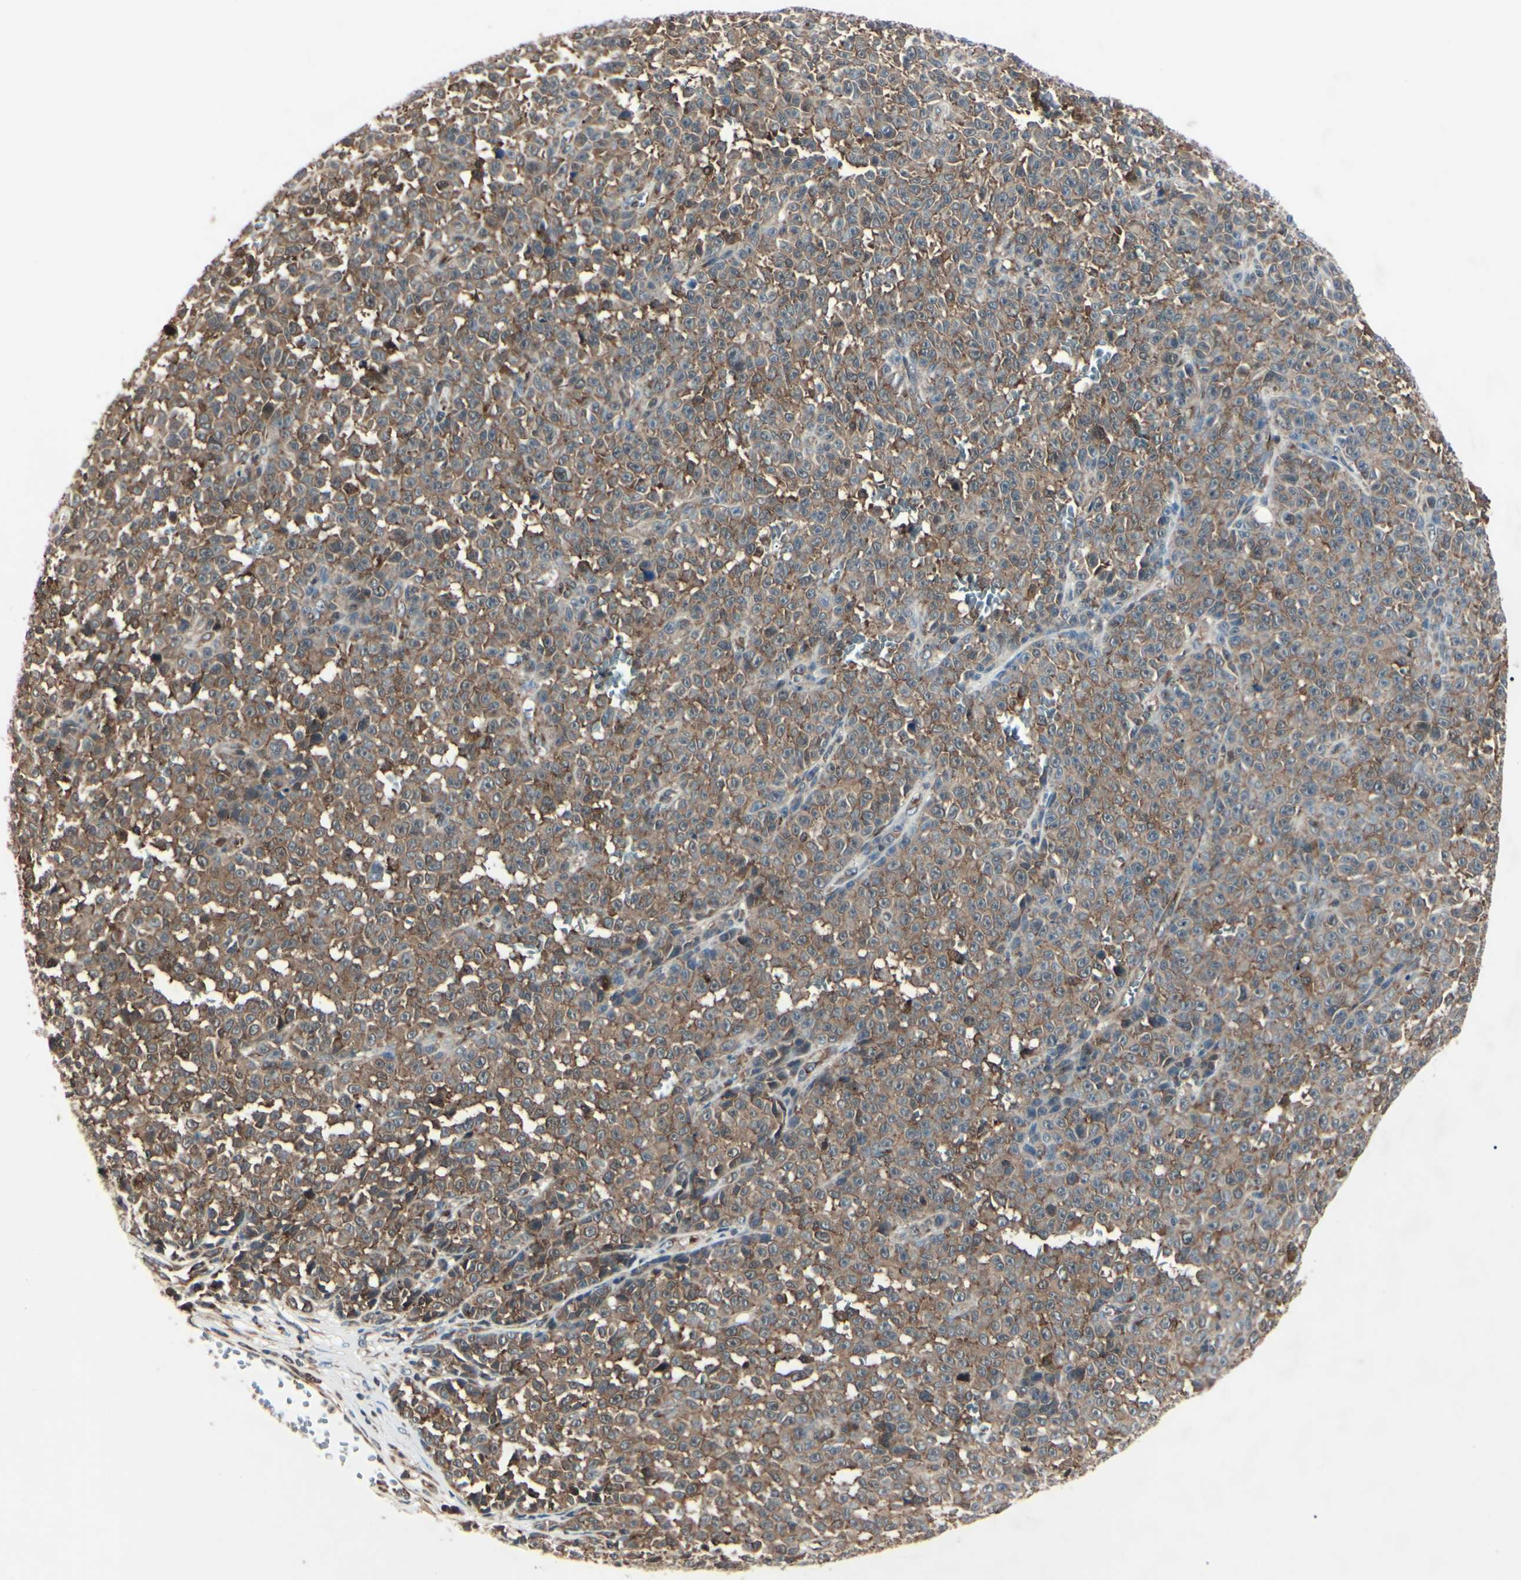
{"staining": {"intensity": "moderate", "quantity": ">75%", "location": "cytoplasmic/membranous"}, "tissue": "melanoma", "cell_type": "Tumor cells", "image_type": "cancer", "snomed": [{"axis": "morphology", "description": "Malignant melanoma, NOS"}, {"axis": "topography", "description": "Skin"}], "caption": "The immunohistochemical stain labels moderate cytoplasmic/membranous staining in tumor cells of melanoma tissue.", "gene": "MAPRE1", "patient": {"sex": "female", "age": 82}}